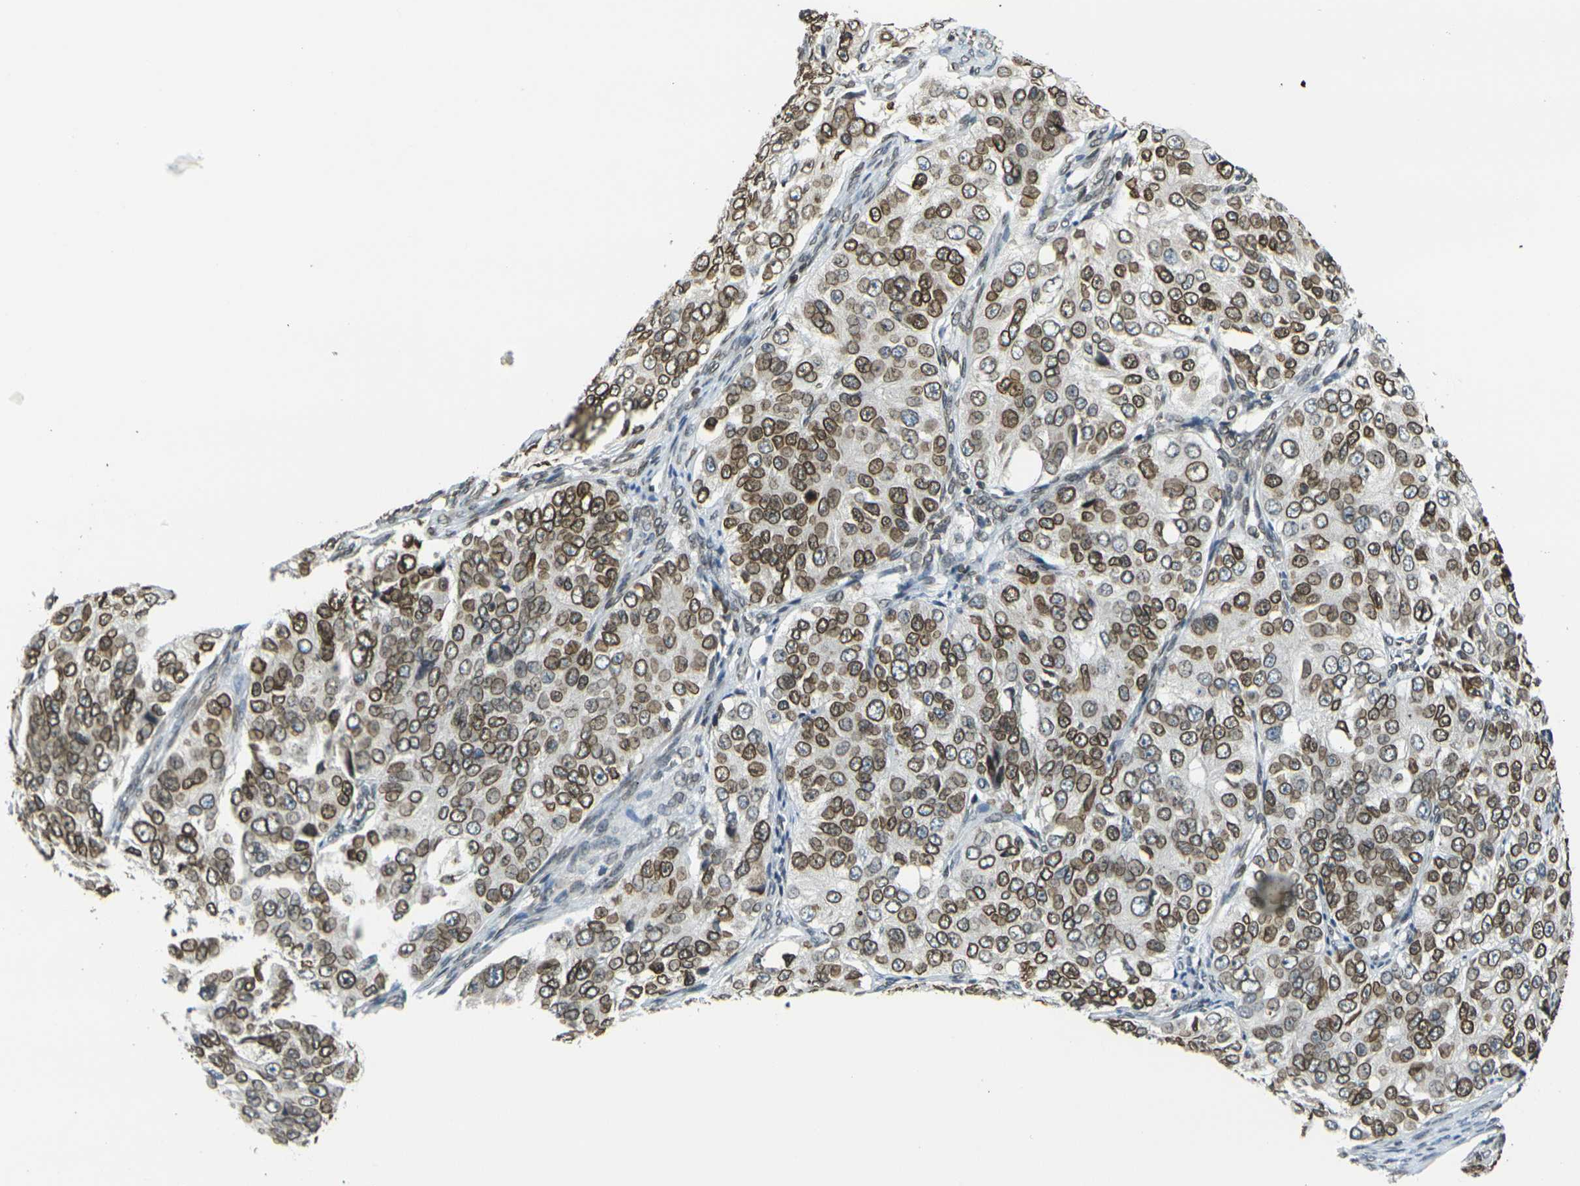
{"staining": {"intensity": "moderate", "quantity": ">75%", "location": "cytoplasmic/membranous,nuclear"}, "tissue": "ovarian cancer", "cell_type": "Tumor cells", "image_type": "cancer", "snomed": [{"axis": "morphology", "description": "Carcinoma, endometroid"}, {"axis": "topography", "description": "Ovary"}], "caption": "IHC of ovarian endometroid carcinoma reveals medium levels of moderate cytoplasmic/membranous and nuclear staining in about >75% of tumor cells.", "gene": "BRDT", "patient": {"sex": "female", "age": 51}}